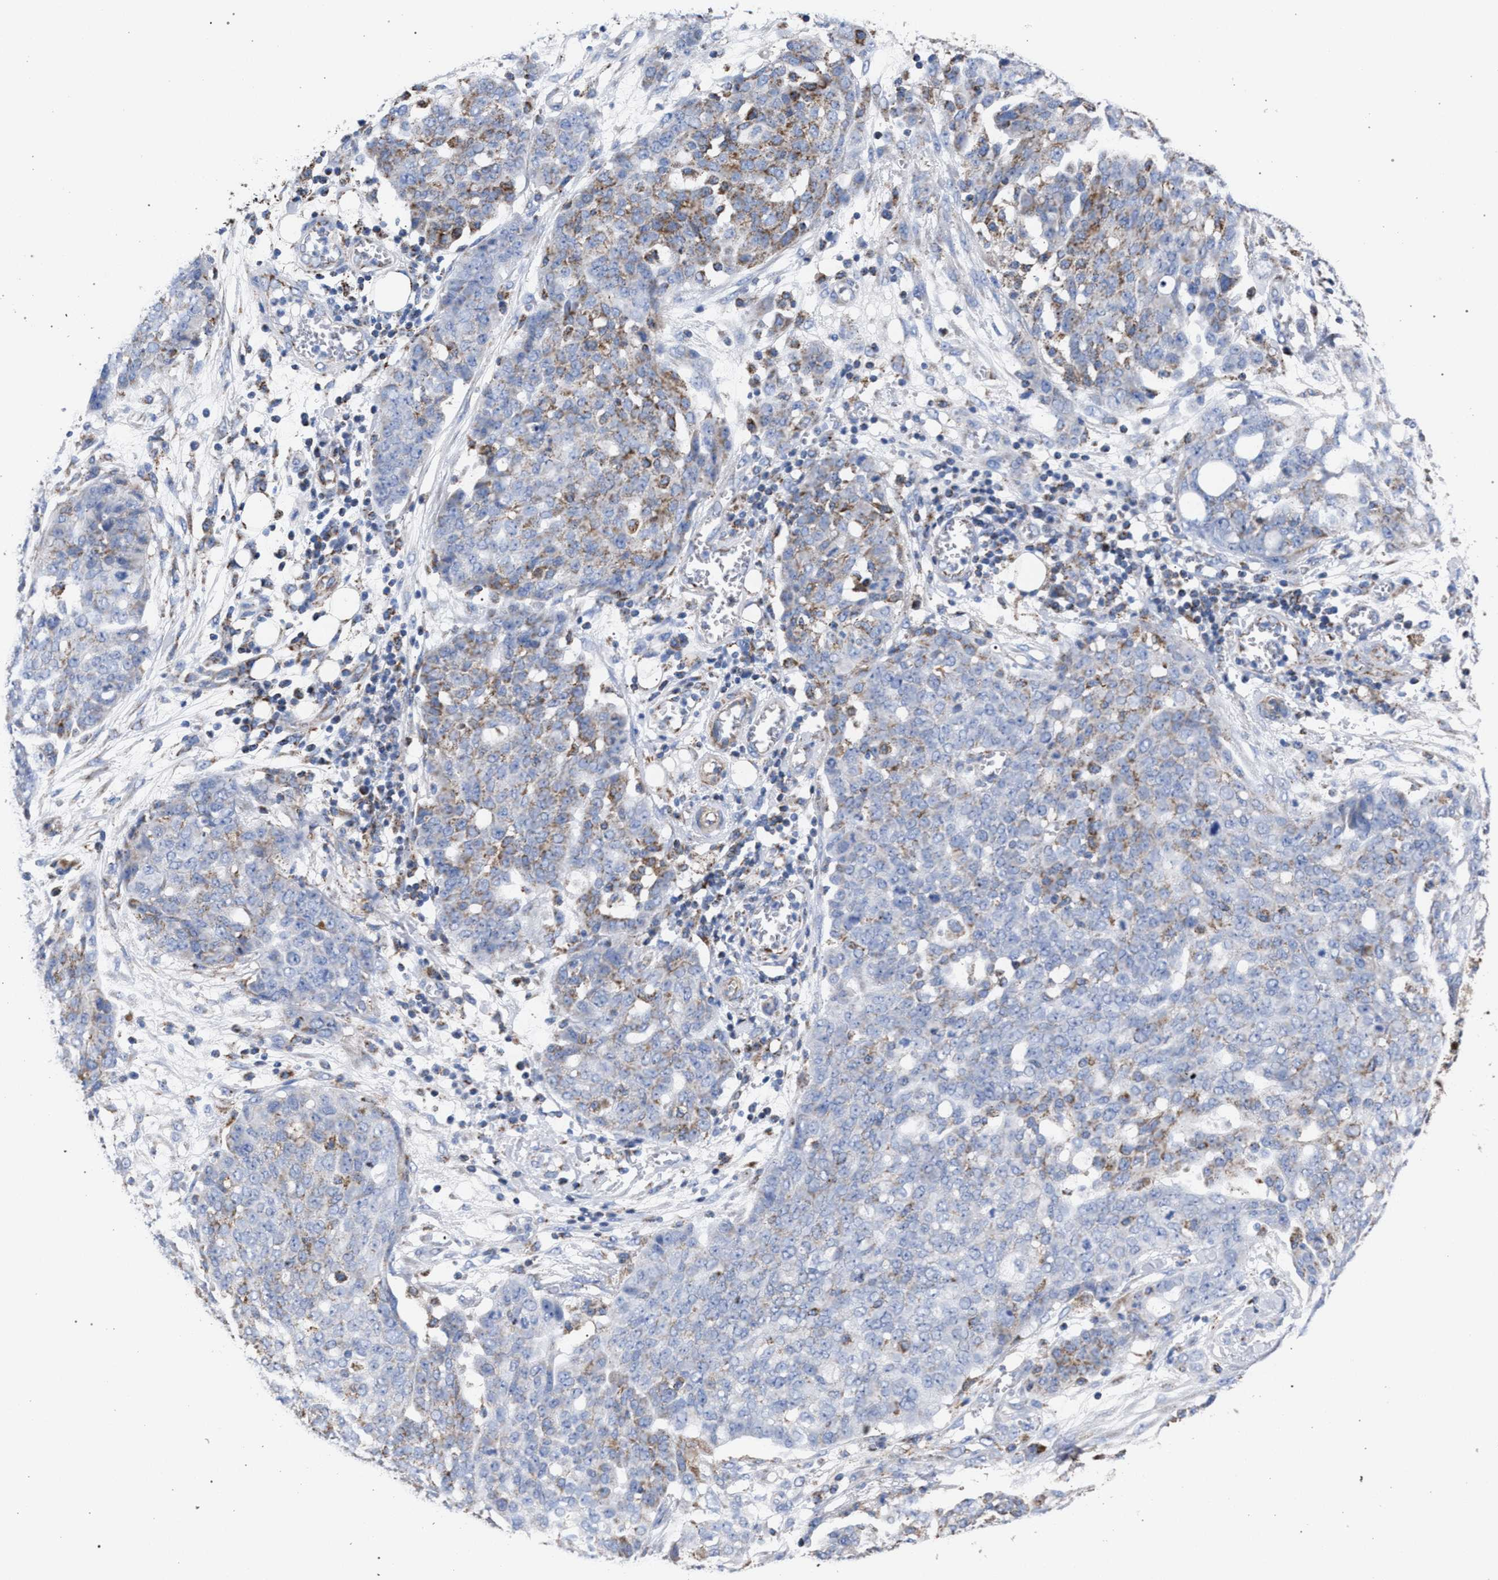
{"staining": {"intensity": "moderate", "quantity": "<25%", "location": "cytoplasmic/membranous"}, "tissue": "ovarian cancer", "cell_type": "Tumor cells", "image_type": "cancer", "snomed": [{"axis": "morphology", "description": "Cystadenocarcinoma, serous, NOS"}, {"axis": "topography", "description": "Soft tissue"}, {"axis": "topography", "description": "Ovary"}], "caption": "Ovarian cancer (serous cystadenocarcinoma) stained with a brown dye demonstrates moderate cytoplasmic/membranous positive positivity in about <25% of tumor cells.", "gene": "ACADS", "patient": {"sex": "female", "age": 57}}